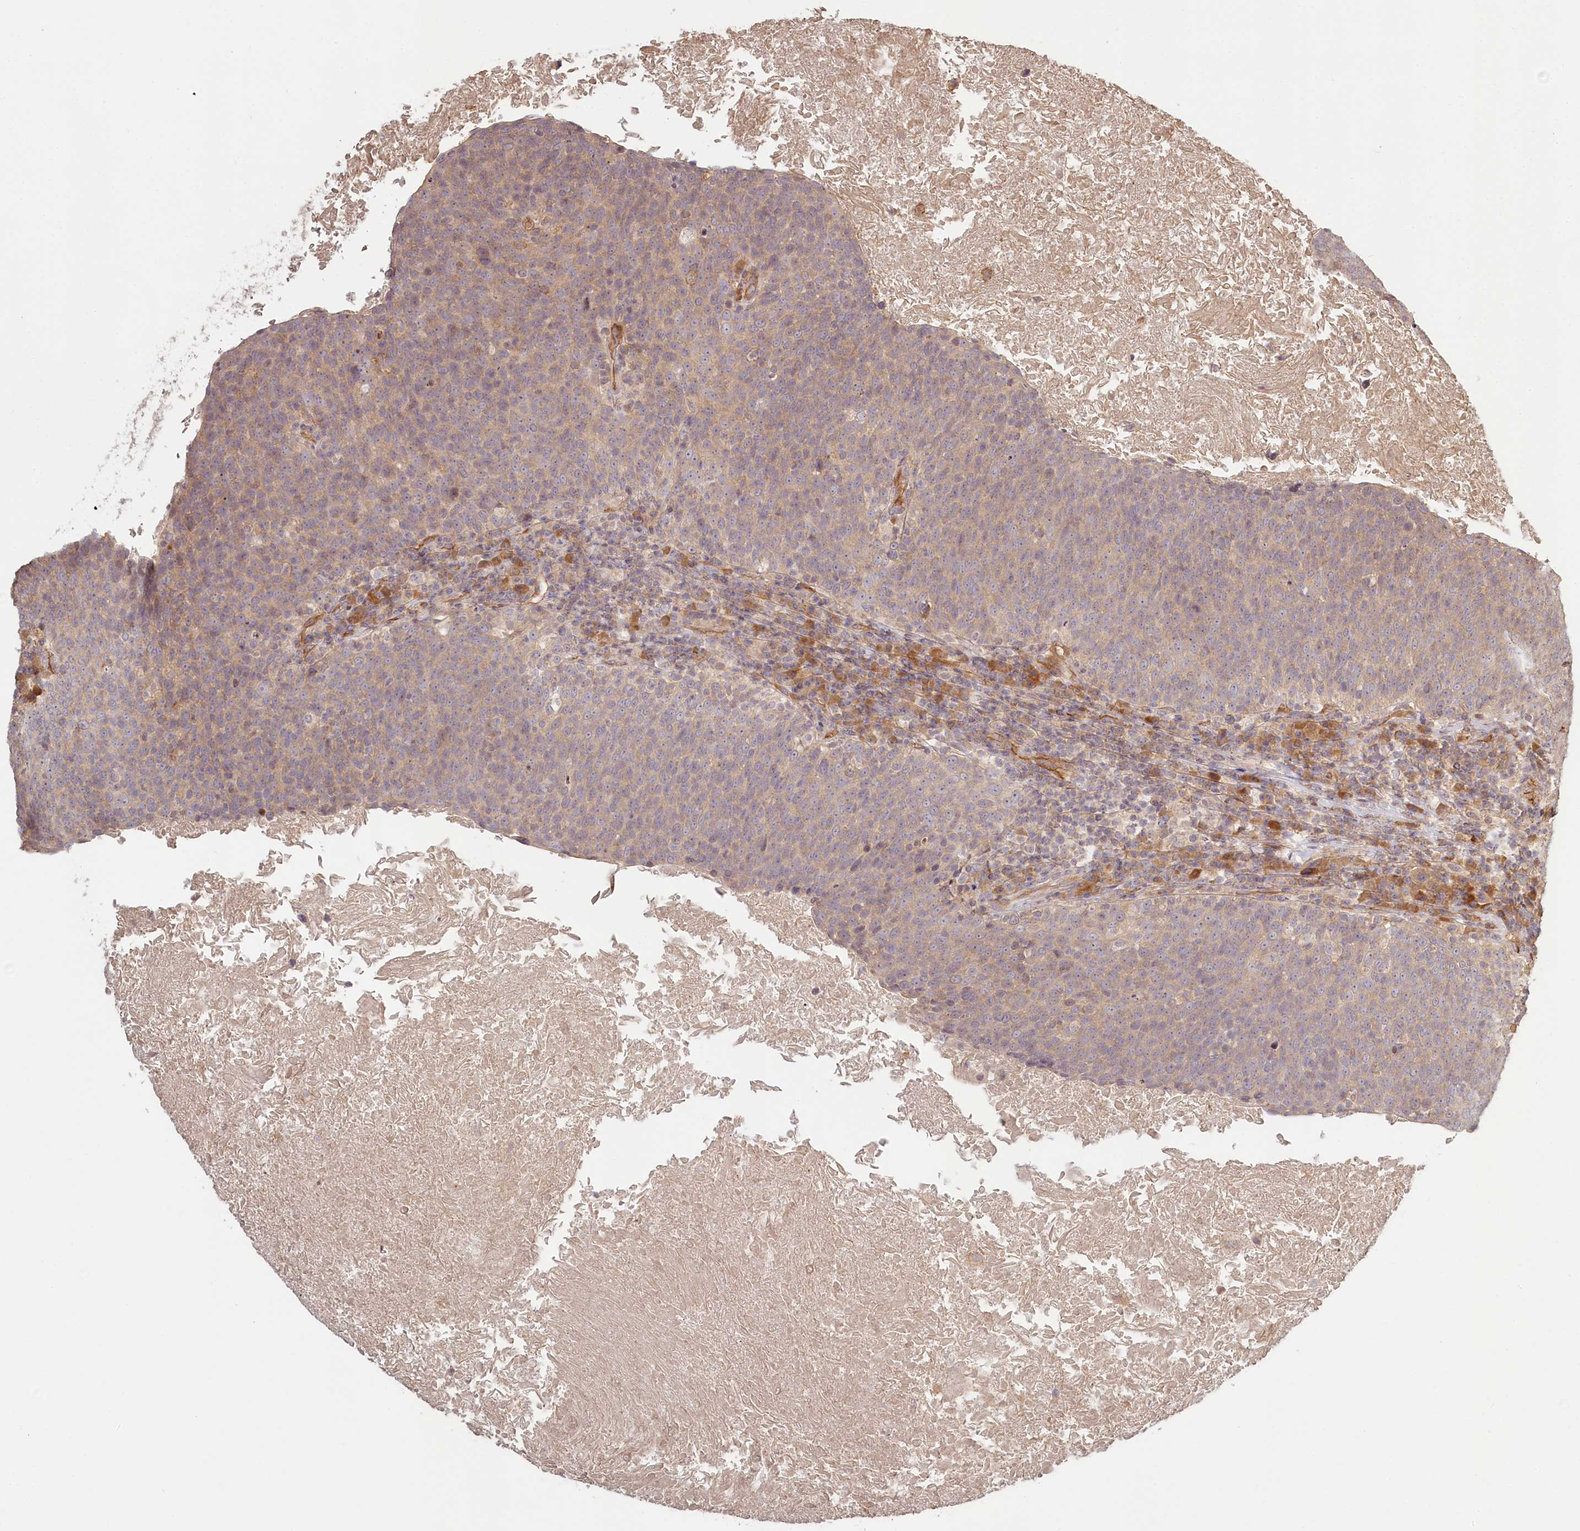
{"staining": {"intensity": "weak", "quantity": "25%-75%", "location": "cytoplasmic/membranous"}, "tissue": "head and neck cancer", "cell_type": "Tumor cells", "image_type": "cancer", "snomed": [{"axis": "morphology", "description": "Squamous cell carcinoma, NOS"}, {"axis": "morphology", "description": "Squamous cell carcinoma, metastatic, NOS"}, {"axis": "topography", "description": "Lymph node"}, {"axis": "topography", "description": "Head-Neck"}], "caption": "IHC histopathology image of human head and neck cancer (metastatic squamous cell carcinoma) stained for a protein (brown), which reveals low levels of weak cytoplasmic/membranous staining in approximately 25%-75% of tumor cells.", "gene": "TMIE", "patient": {"sex": "male", "age": 62}}